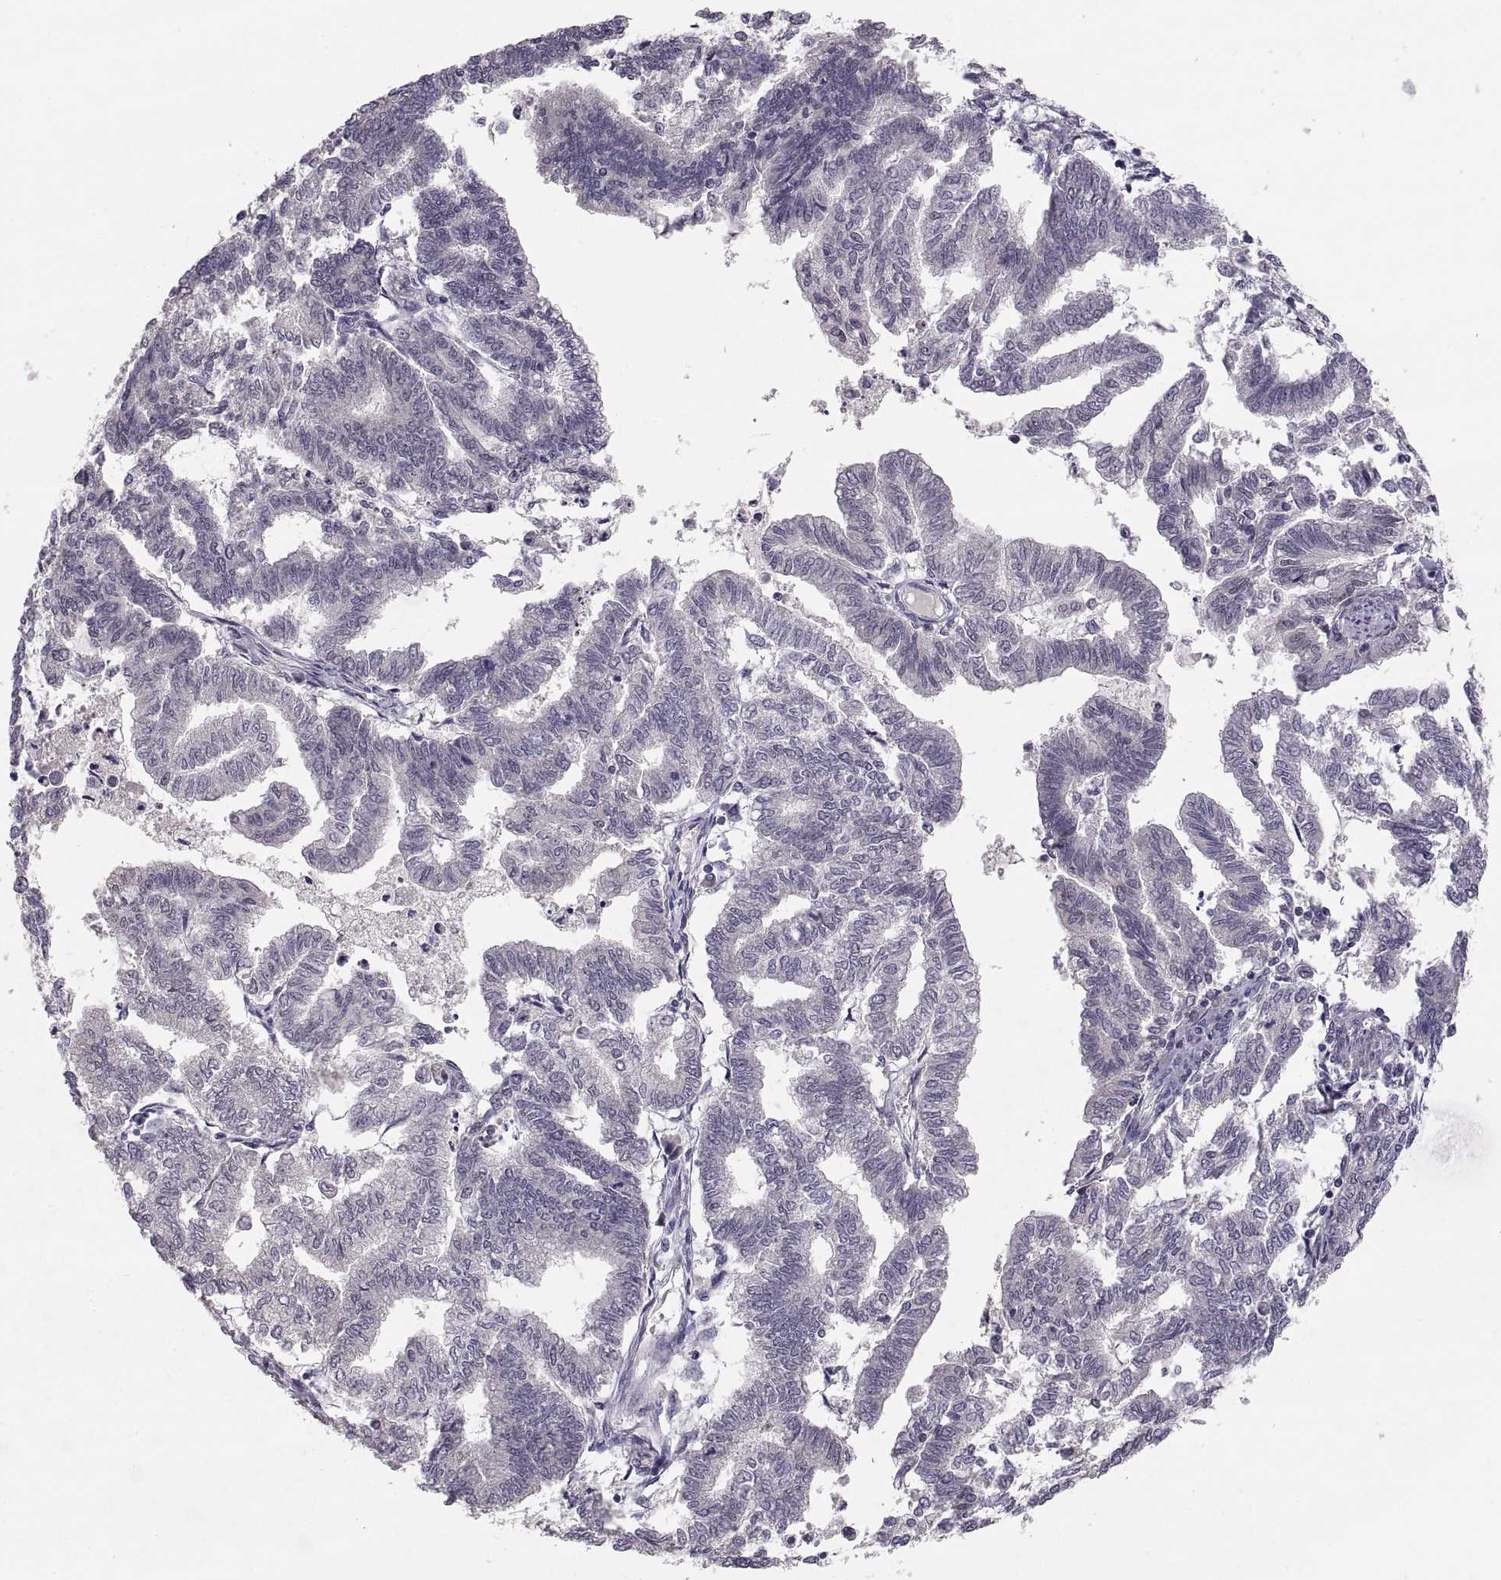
{"staining": {"intensity": "negative", "quantity": "none", "location": "none"}, "tissue": "endometrial cancer", "cell_type": "Tumor cells", "image_type": "cancer", "snomed": [{"axis": "morphology", "description": "Adenocarcinoma, NOS"}, {"axis": "topography", "description": "Endometrium"}], "caption": "Endometrial cancer (adenocarcinoma) stained for a protein using IHC reveals no positivity tumor cells.", "gene": "PAX2", "patient": {"sex": "female", "age": 79}}